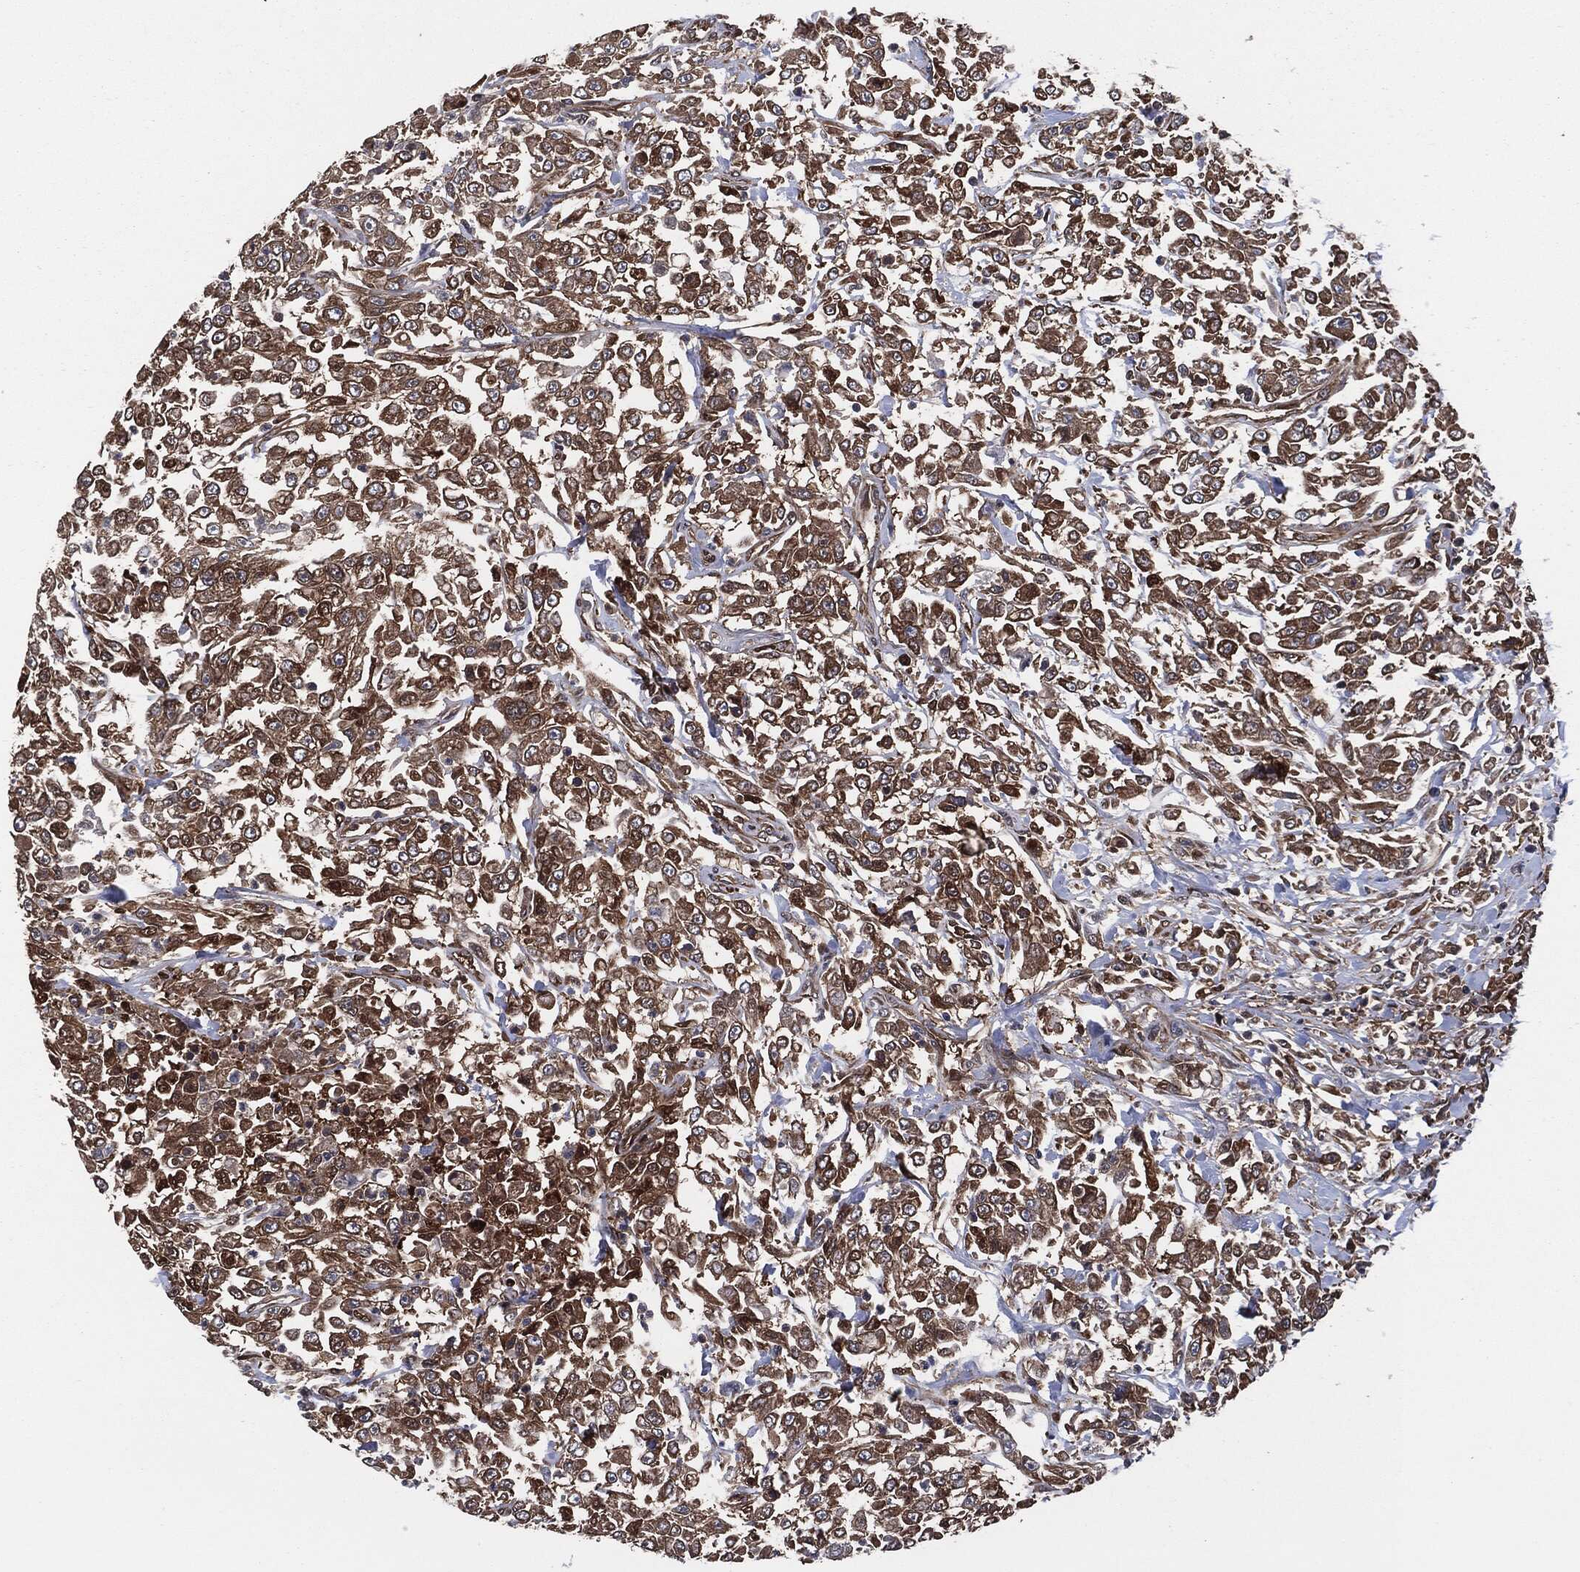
{"staining": {"intensity": "strong", "quantity": ">75%", "location": "cytoplasmic/membranous"}, "tissue": "urothelial cancer", "cell_type": "Tumor cells", "image_type": "cancer", "snomed": [{"axis": "morphology", "description": "Urothelial carcinoma, High grade"}, {"axis": "topography", "description": "Urinary bladder"}], "caption": "Immunohistochemistry staining of high-grade urothelial carcinoma, which displays high levels of strong cytoplasmic/membranous staining in about >75% of tumor cells indicating strong cytoplasmic/membranous protein expression. The staining was performed using DAB (3,3'-diaminobenzidine) (brown) for protein detection and nuclei were counterstained in hematoxylin (blue).", "gene": "XPNPEP1", "patient": {"sex": "male", "age": 46}}